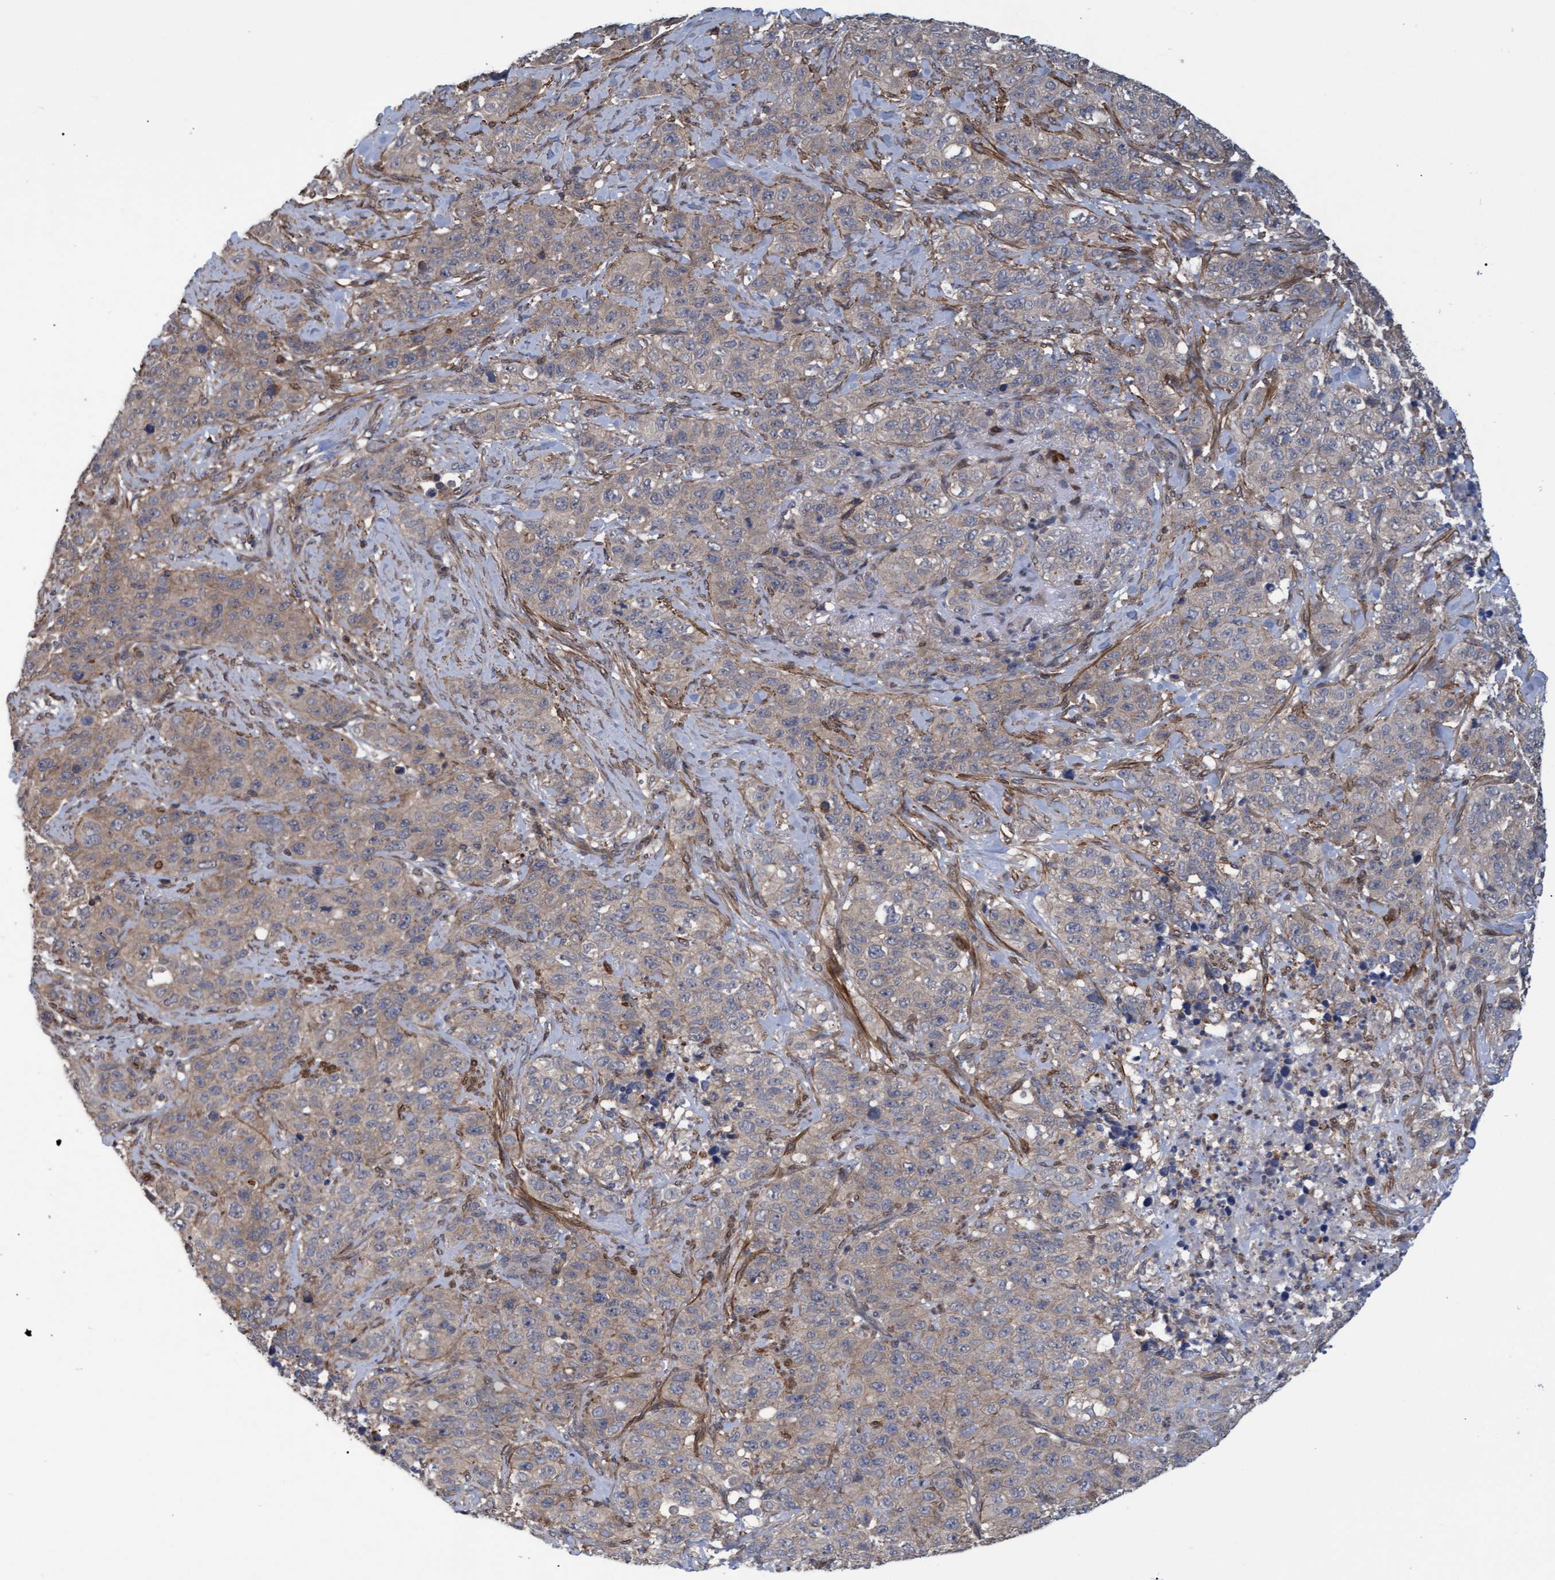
{"staining": {"intensity": "negative", "quantity": "none", "location": "none"}, "tissue": "stomach cancer", "cell_type": "Tumor cells", "image_type": "cancer", "snomed": [{"axis": "morphology", "description": "Adenocarcinoma, NOS"}, {"axis": "topography", "description": "Stomach"}], "caption": "This is a micrograph of IHC staining of adenocarcinoma (stomach), which shows no positivity in tumor cells.", "gene": "NAA15", "patient": {"sex": "male", "age": 48}}